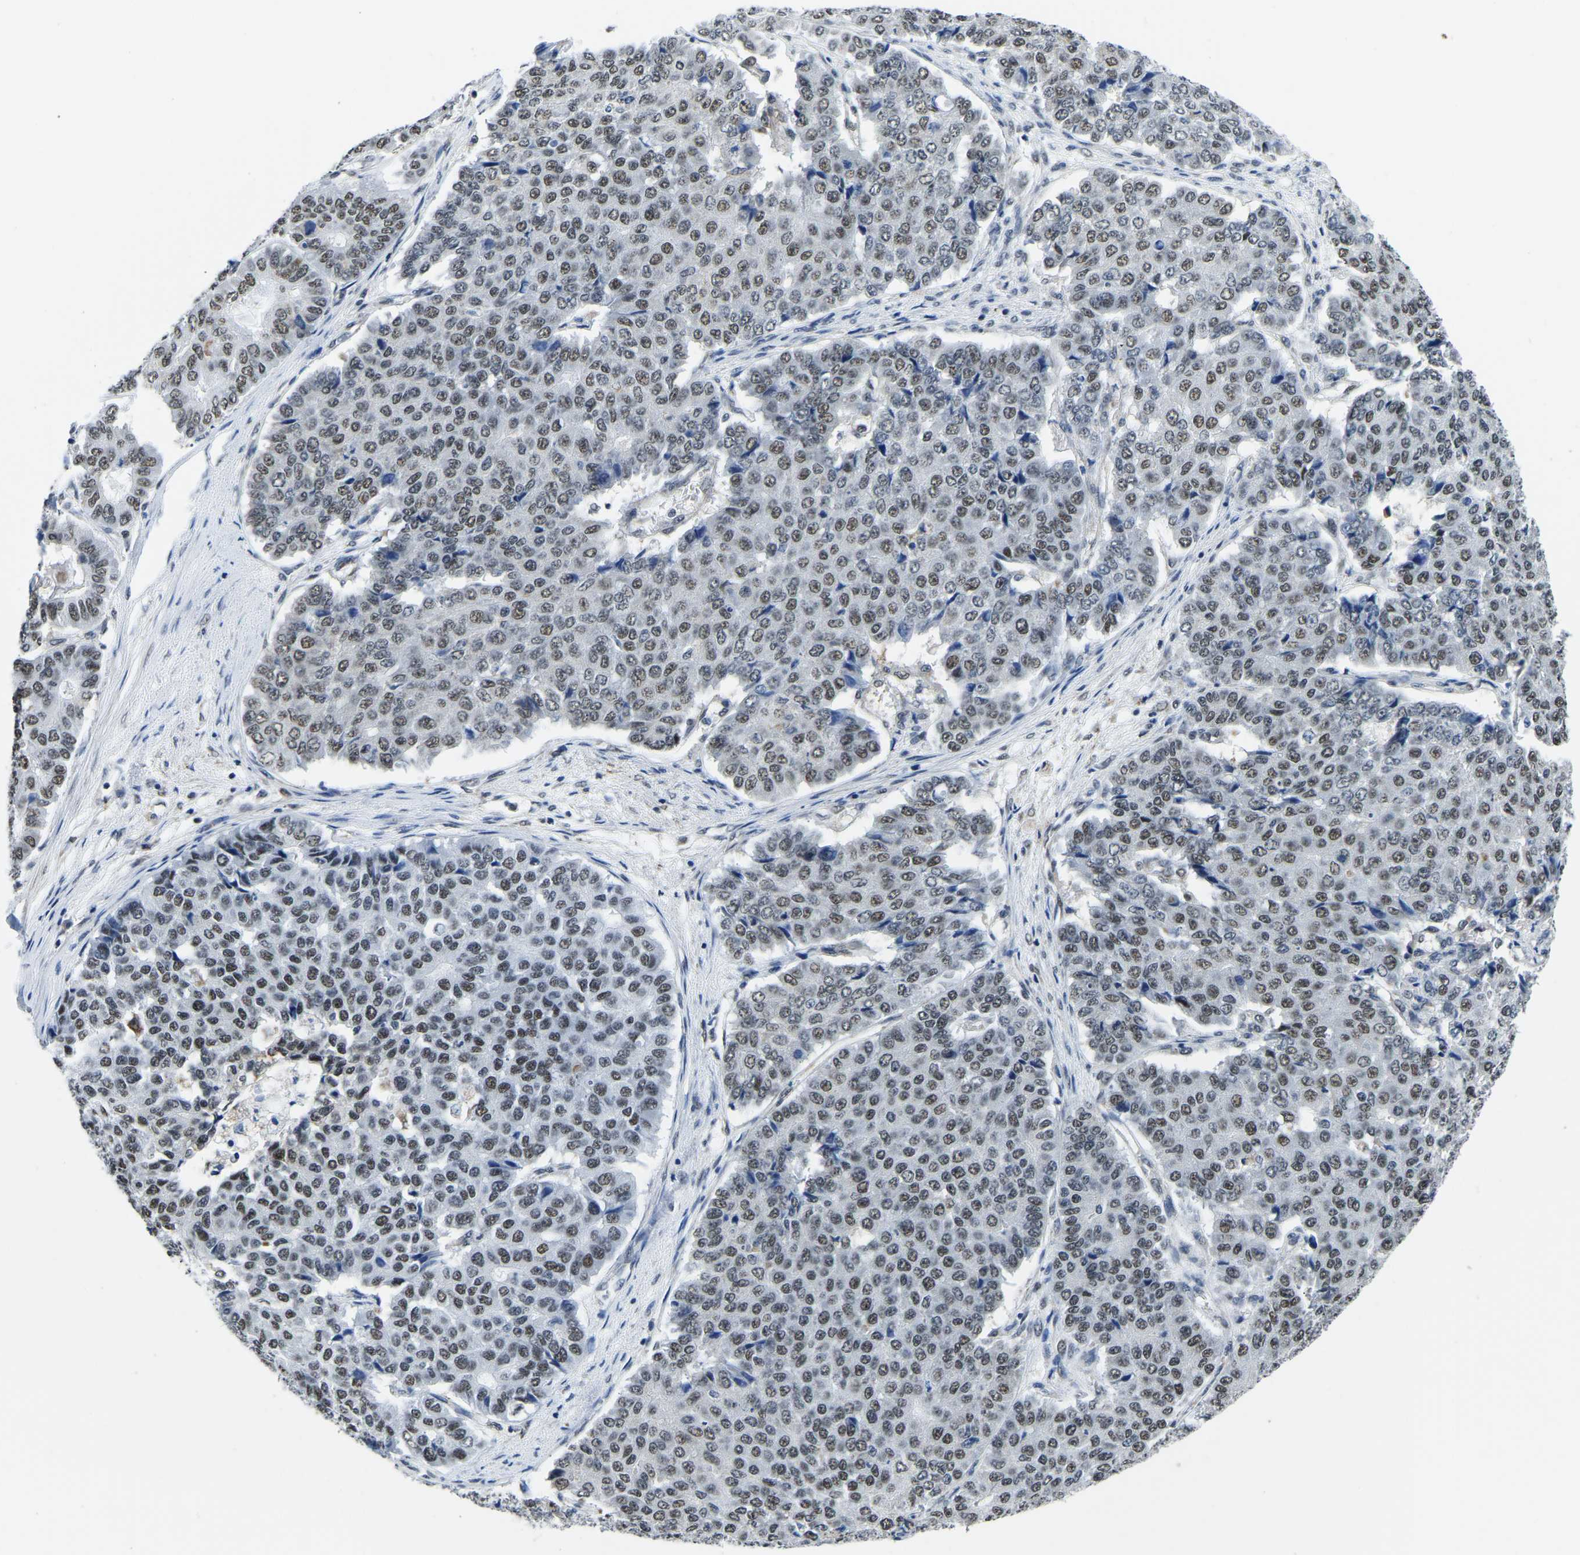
{"staining": {"intensity": "moderate", "quantity": ">75%", "location": "nuclear"}, "tissue": "pancreatic cancer", "cell_type": "Tumor cells", "image_type": "cancer", "snomed": [{"axis": "morphology", "description": "Adenocarcinoma, NOS"}, {"axis": "topography", "description": "Pancreas"}], "caption": "Protein staining of pancreatic cancer (adenocarcinoma) tissue reveals moderate nuclear positivity in approximately >75% of tumor cells. The protein of interest is shown in brown color, while the nuclei are stained blue.", "gene": "BNIP3L", "patient": {"sex": "male", "age": 50}}